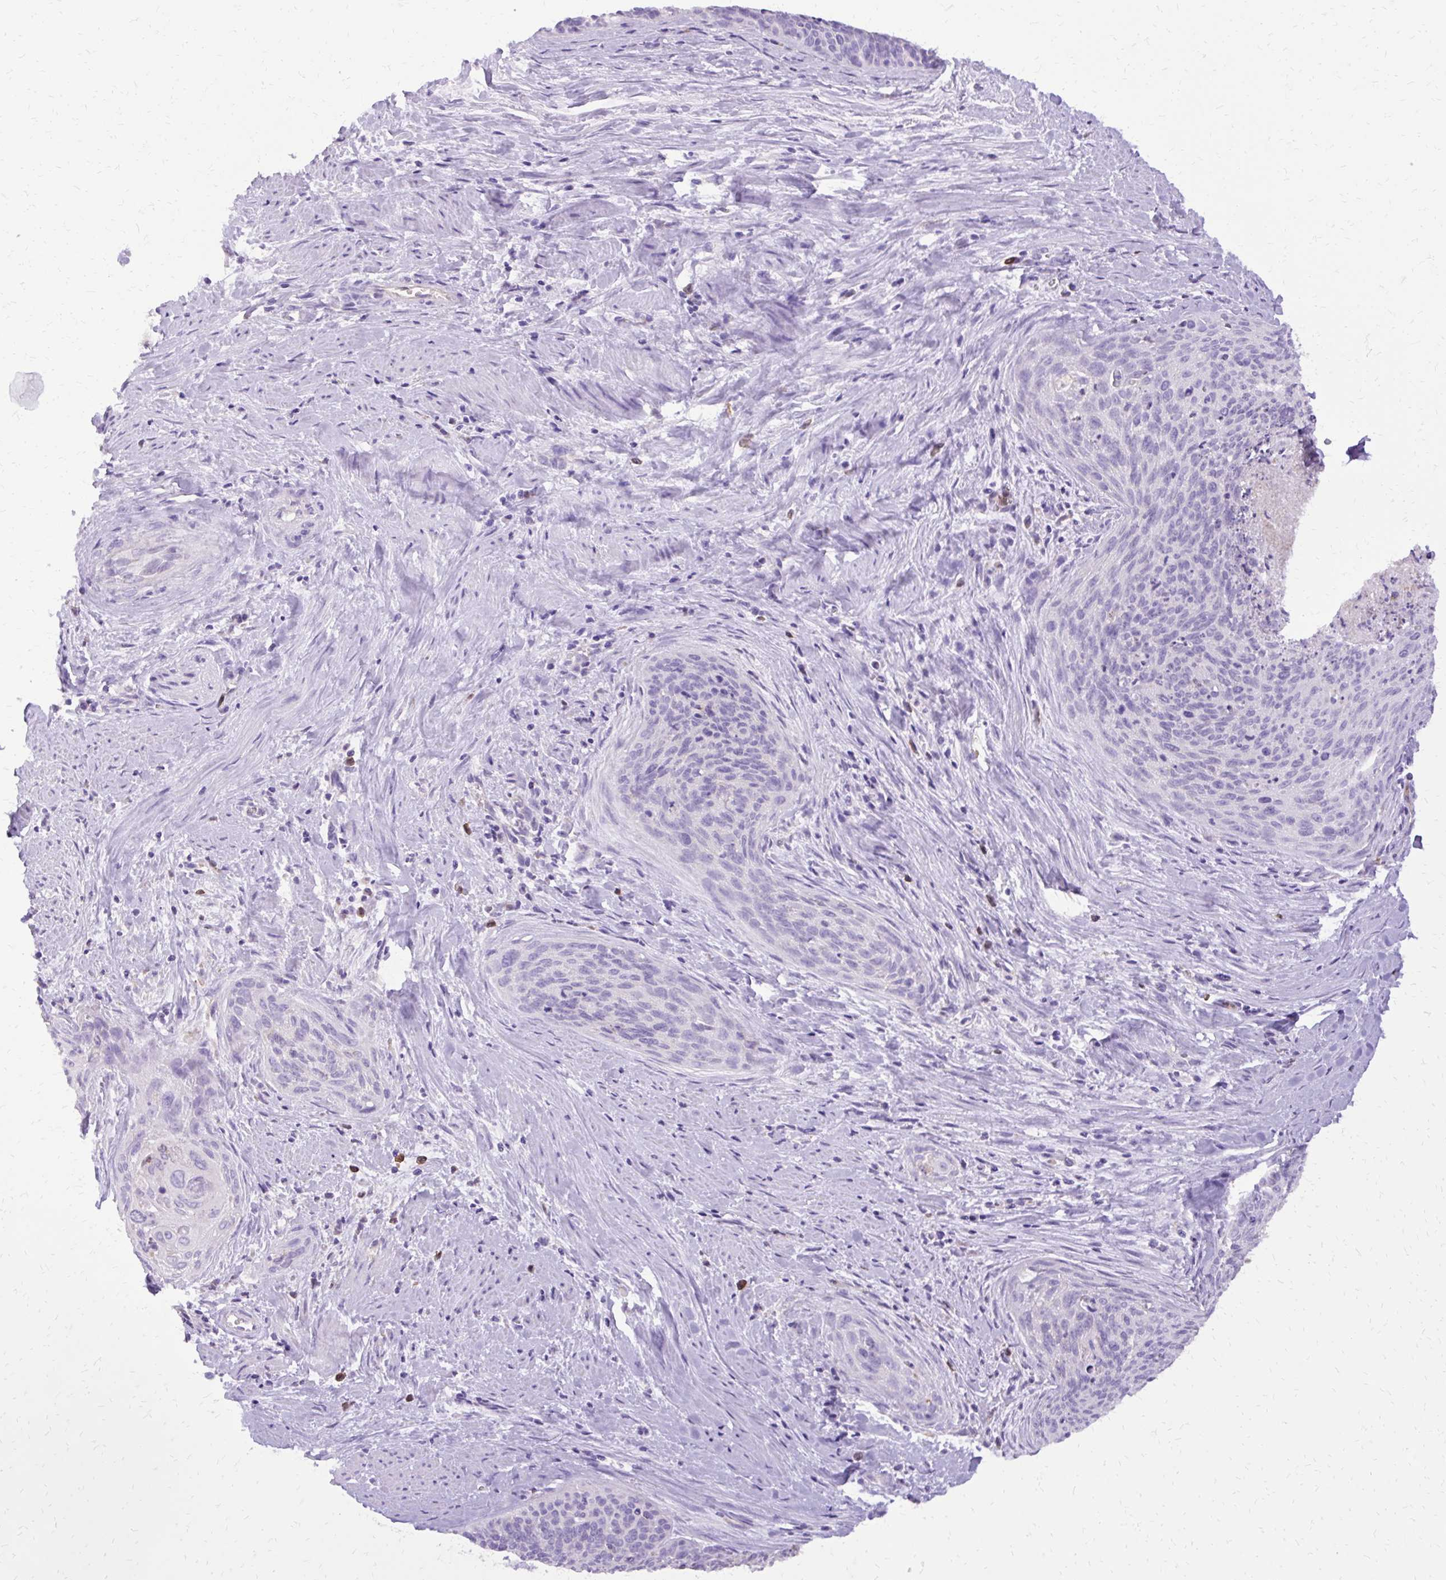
{"staining": {"intensity": "negative", "quantity": "none", "location": "none"}, "tissue": "cervical cancer", "cell_type": "Tumor cells", "image_type": "cancer", "snomed": [{"axis": "morphology", "description": "Squamous cell carcinoma, NOS"}, {"axis": "topography", "description": "Cervix"}], "caption": "The IHC image has no significant positivity in tumor cells of squamous cell carcinoma (cervical) tissue.", "gene": "CAT", "patient": {"sex": "female", "age": 55}}